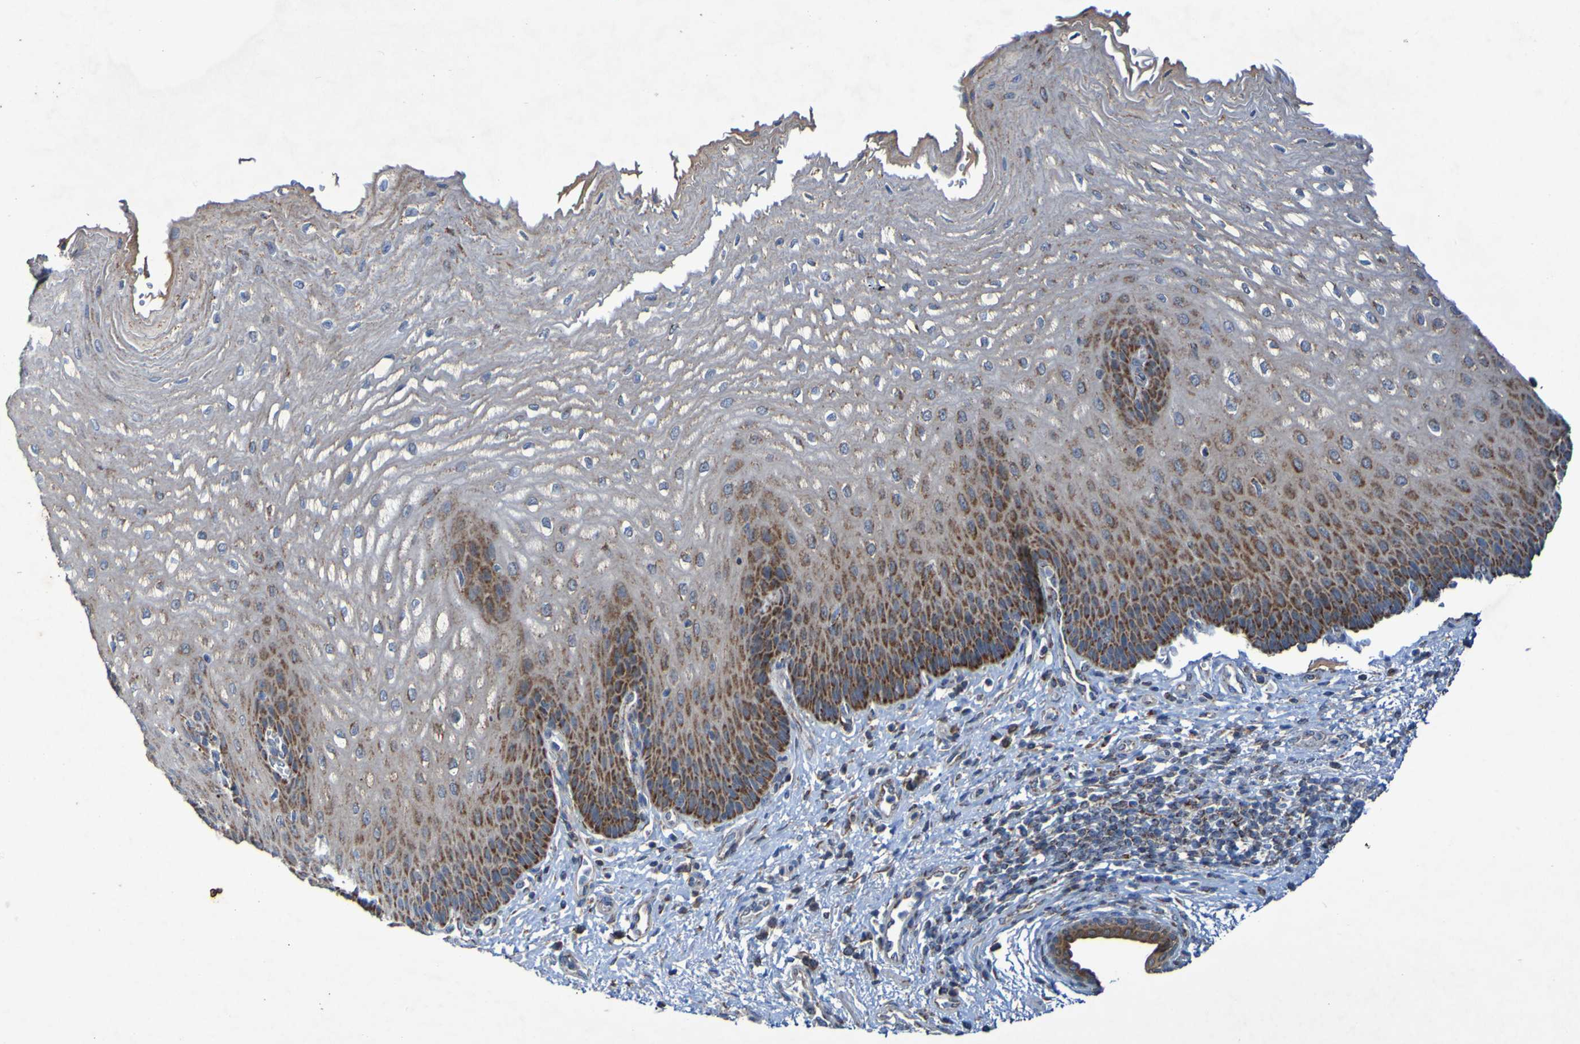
{"staining": {"intensity": "moderate", "quantity": ">75%", "location": "cytoplasmic/membranous"}, "tissue": "esophagus", "cell_type": "Squamous epithelial cells", "image_type": "normal", "snomed": [{"axis": "morphology", "description": "Normal tissue, NOS"}, {"axis": "topography", "description": "Esophagus"}], "caption": "Immunohistochemical staining of benign human esophagus demonstrates moderate cytoplasmic/membranous protein staining in about >75% of squamous epithelial cells. (DAB IHC with brightfield microscopy, high magnification).", "gene": "CCDC51", "patient": {"sex": "male", "age": 54}}